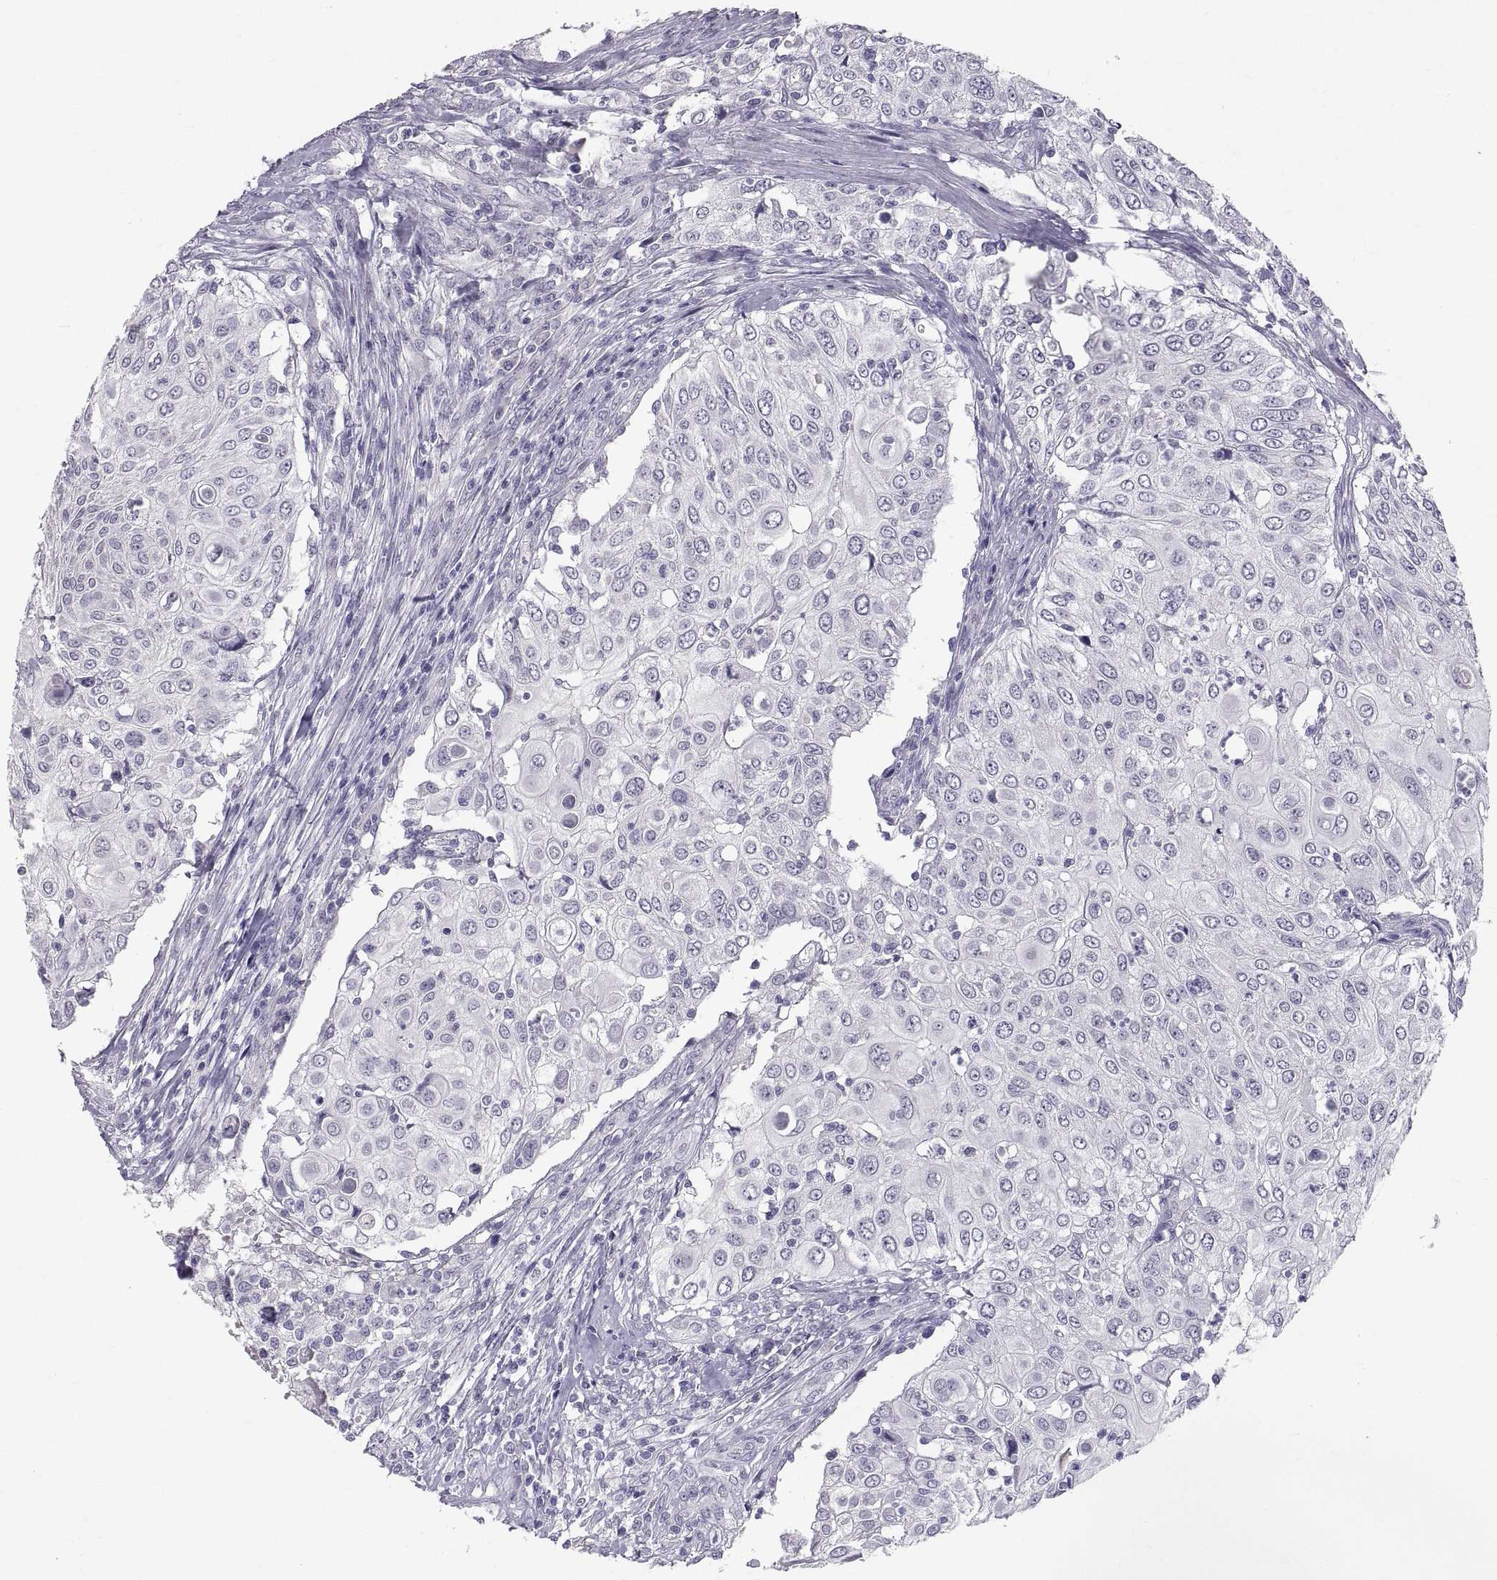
{"staining": {"intensity": "negative", "quantity": "none", "location": "none"}, "tissue": "urothelial cancer", "cell_type": "Tumor cells", "image_type": "cancer", "snomed": [{"axis": "morphology", "description": "Urothelial carcinoma, High grade"}, {"axis": "topography", "description": "Urinary bladder"}], "caption": "The IHC histopathology image has no significant expression in tumor cells of urothelial cancer tissue. Brightfield microscopy of immunohistochemistry (IHC) stained with DAB (brown) and hematoxylin (blue), captured at high magnification.", "gene": "PTN", "patient": {"sex": "female", "age": 79}}